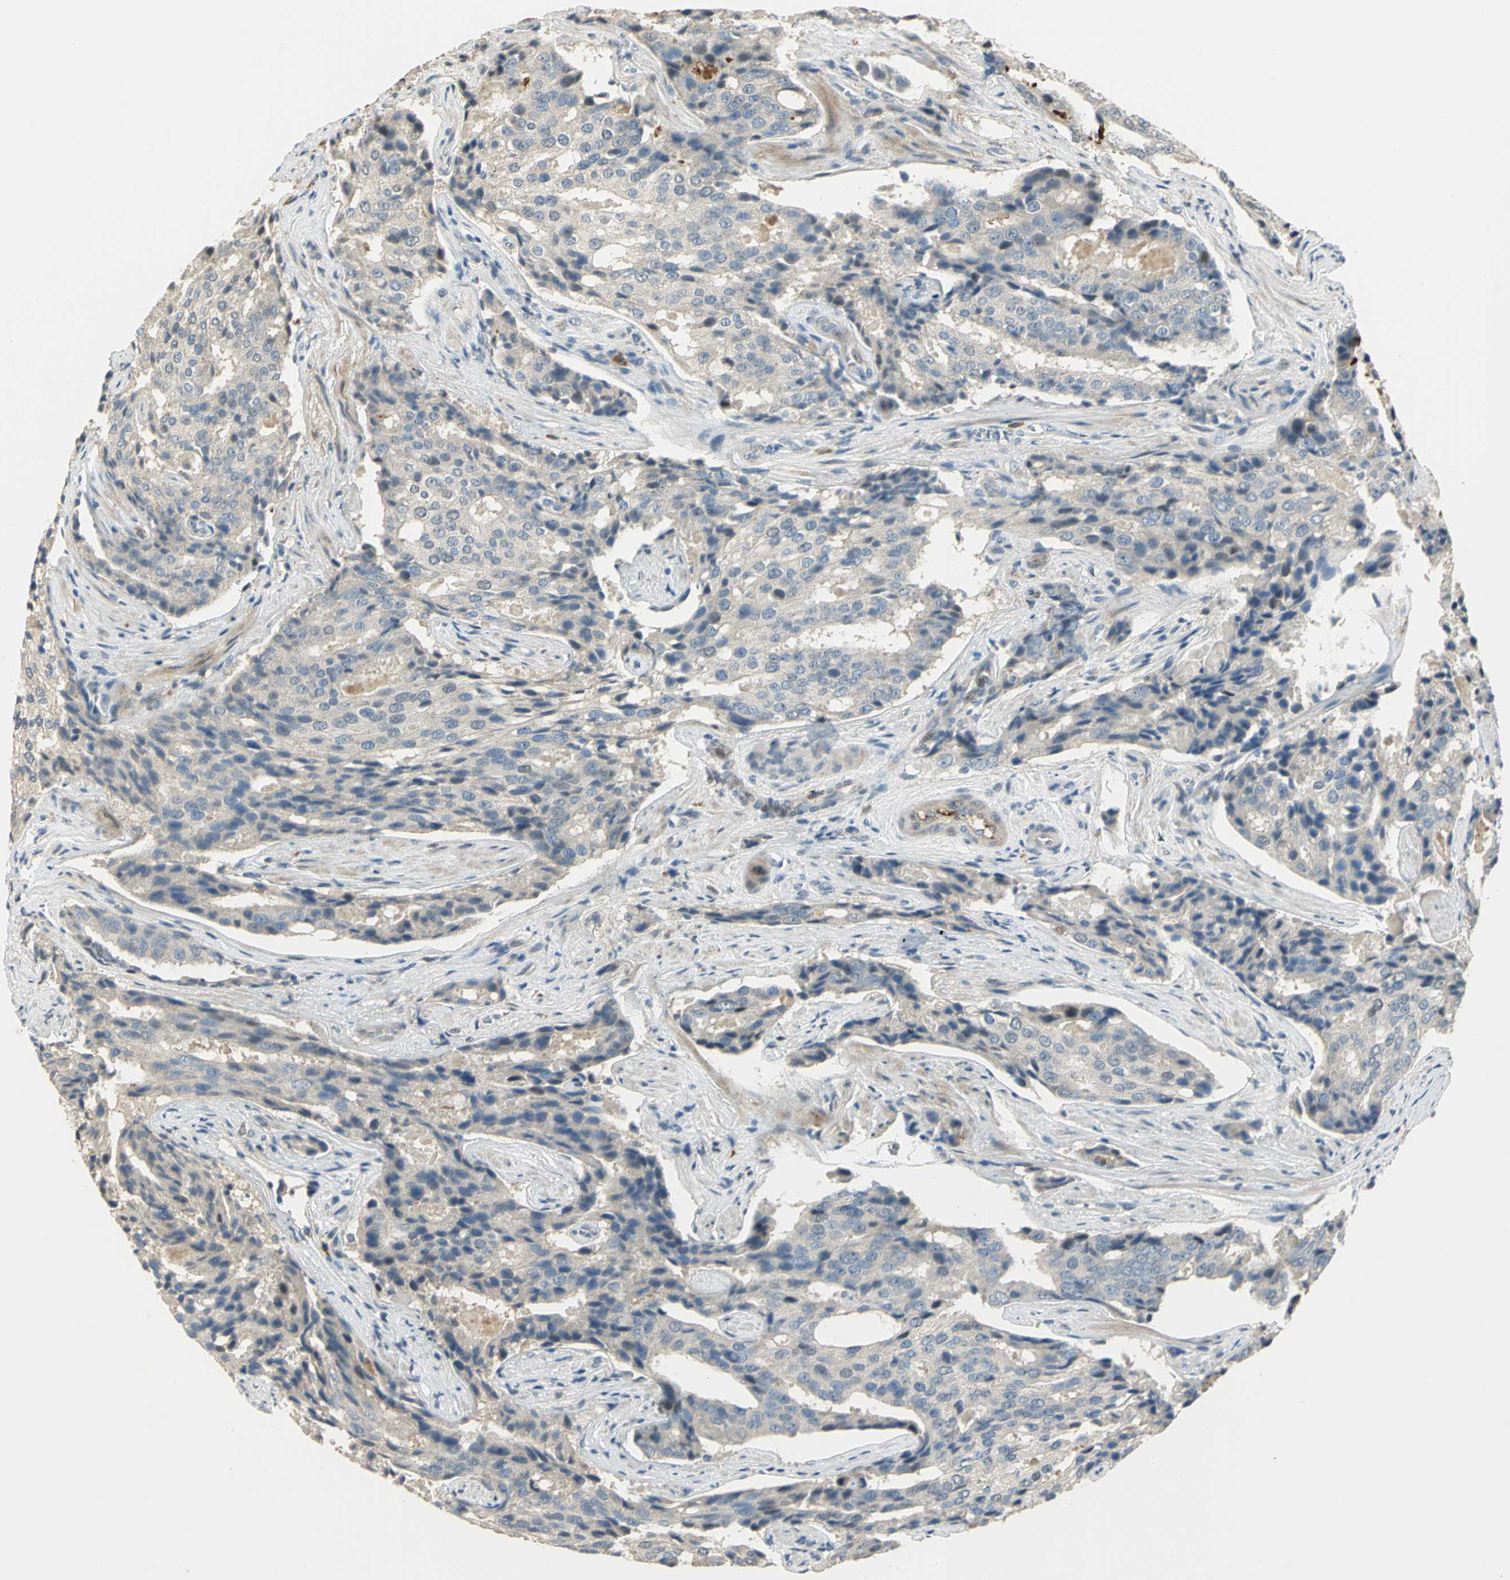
{"staining": {"intensity": "negative", "quantity": "none", "location": "none"}, "tissue": "prostate cancer", "cell_type": "Tumor cells", "image_type": "cancer", "snomed": [{"axis": "morphology", "description": "Adenocarcinoma, High grade"}, {"axis": "topography", "description": "Prostate"}], "caption": "IHC photomicrograph of human prostate cancer (high-grade adenocarcinoma) stained for a protein (brown), which displays no positivity in tumor cells.", "gene": "PROC", "patient": {"sex": "male", "age": 58}}